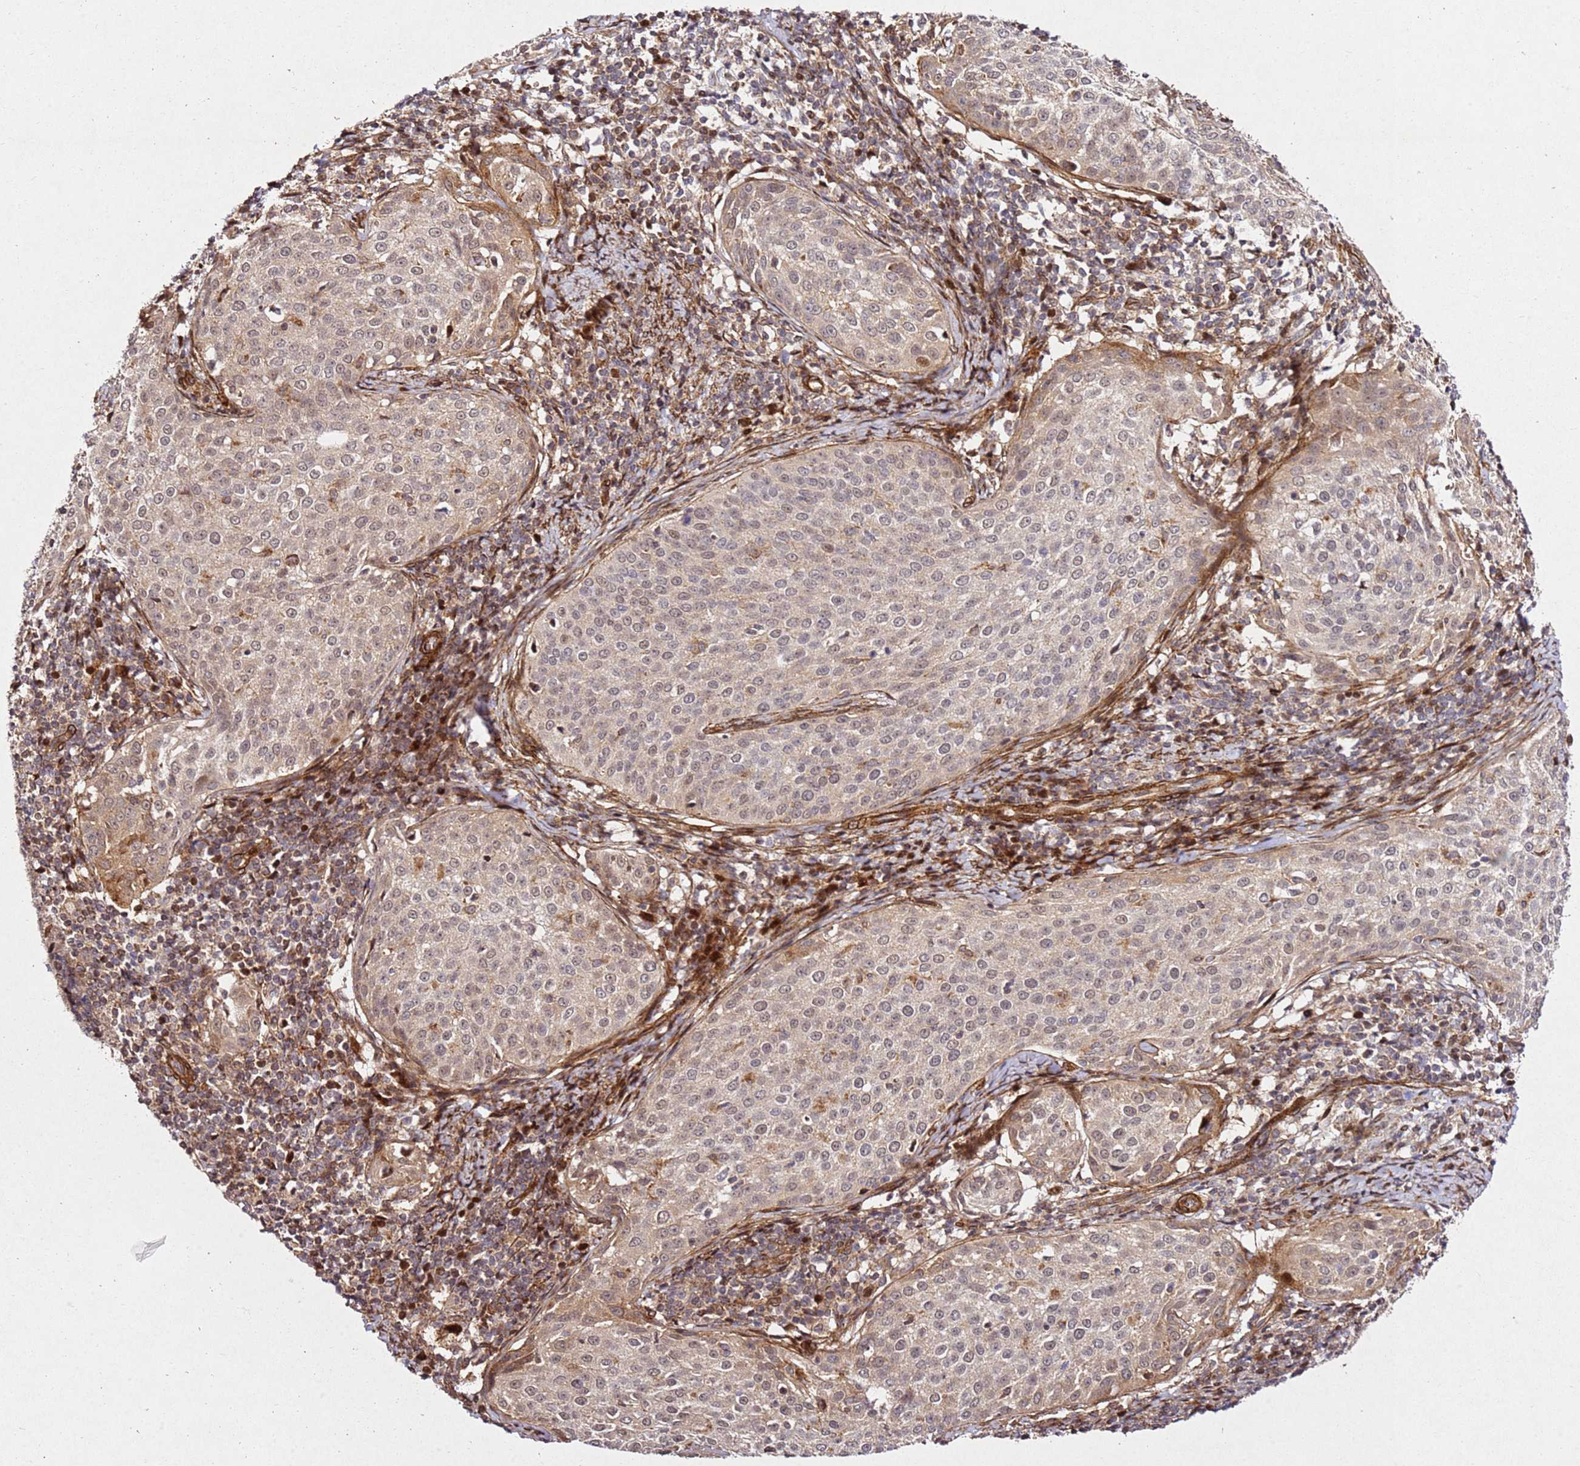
{"staining": {"intensity": "moderate", "quantity": "25%-75%", "location": "cytoplasmic/membranous,nuclear"}, "tissue": "cervical cancer", "cell_type": "Tumor cells", "image_type": "cancer", "snomed": [{"axis": "morphology", "description": "Squamous cell carcinoma, NOS"}, {"axis": "topography", "description": "Cervix"}], "caption": "Immunohistochemistry of cervical squamous cell carcinoma shows medium levels of moderate cytoplasmic/membranous and nuclear expression in about 25%-75% of tumor cells.", "gene": "ZNF296", "patient": {"sex": "female", "age": 57}}